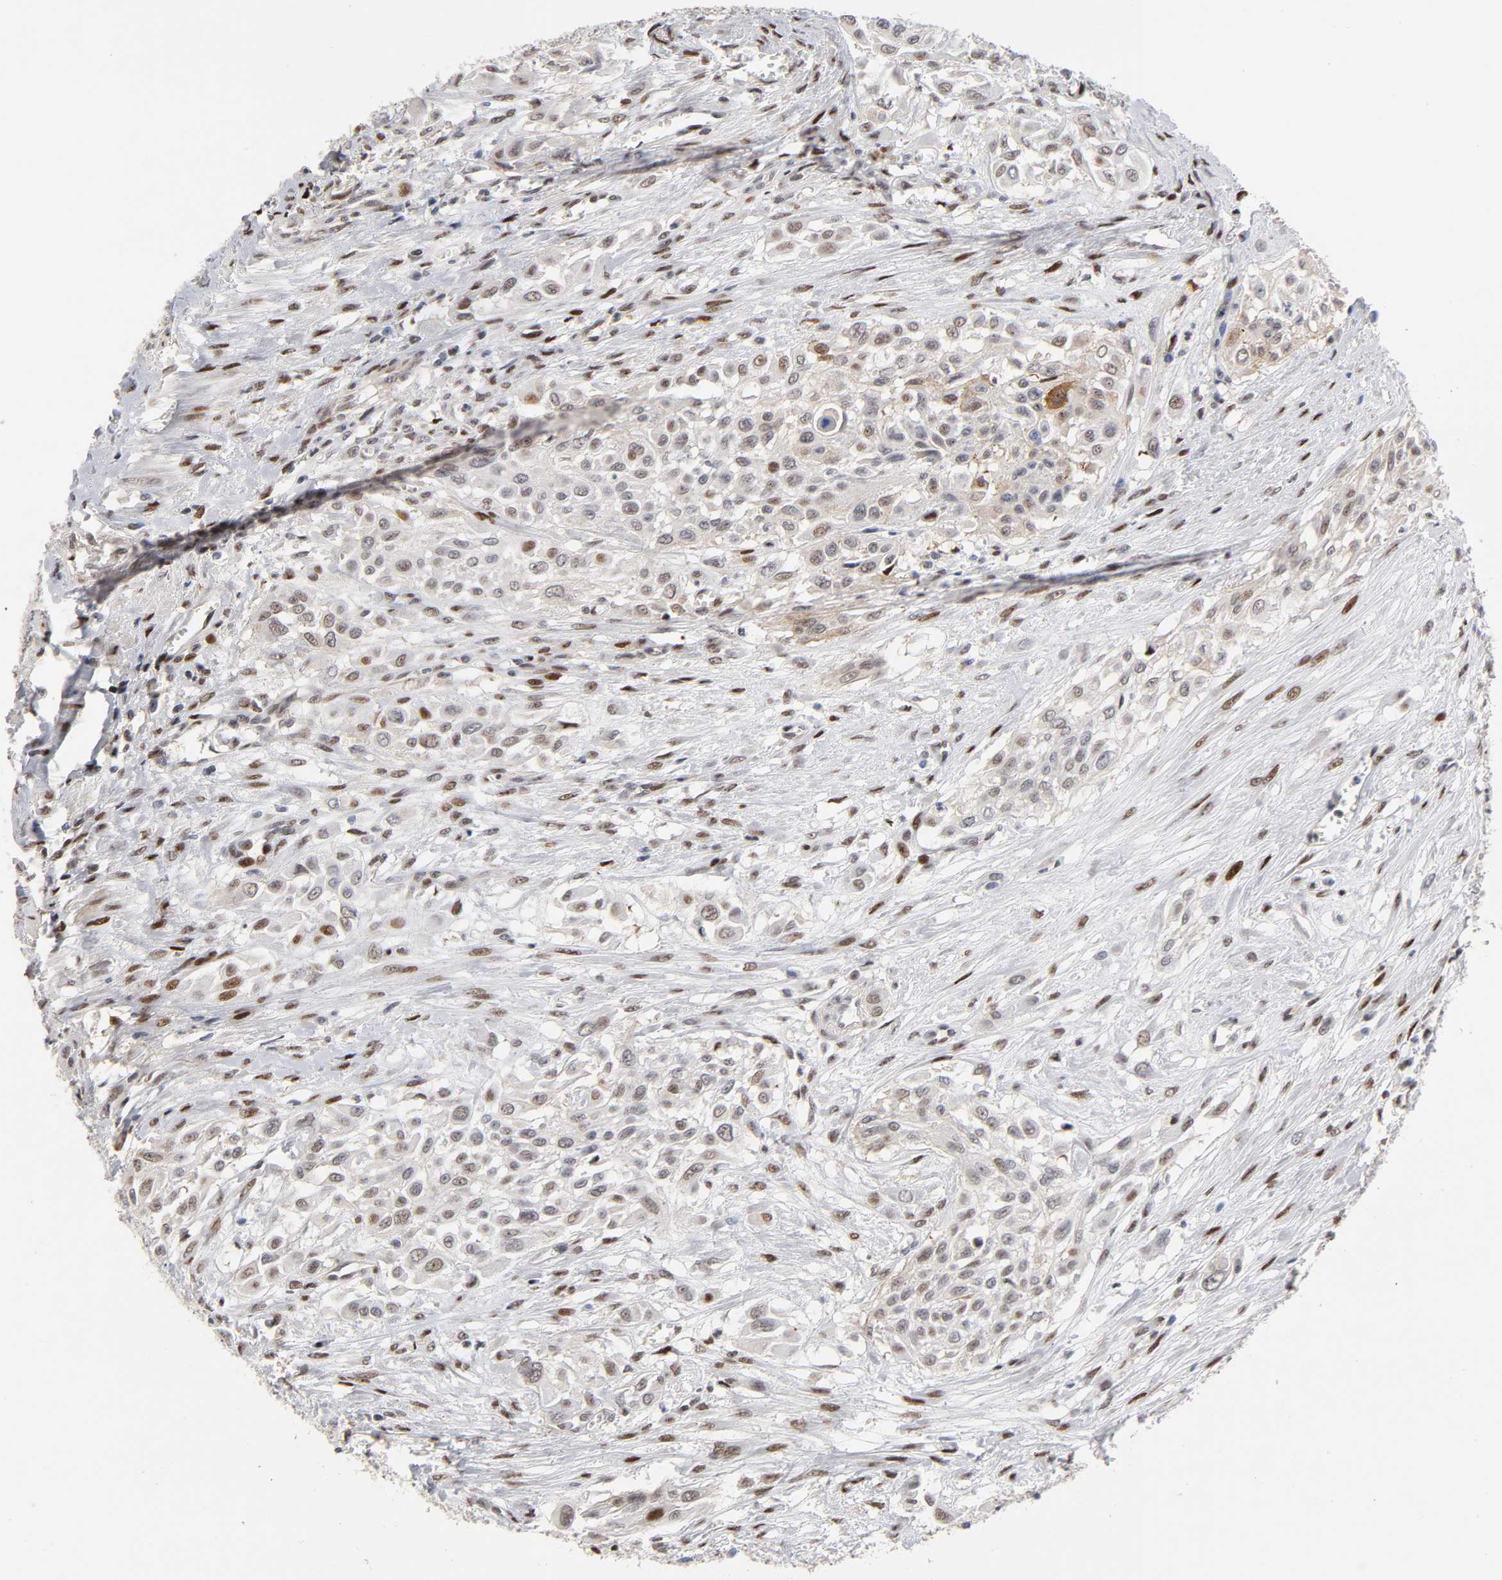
{"staining": {"intensity": "weak", "quantity": "25%-75%", "location": "cytoplasmic/membranous,nuclear"}, "tissue": "urothelial cancer", "cell_type": "Tumor cells", "image_type": "cancer", "snomed": [{"axis": "morphology", "description": "Urothelial carcinoma, High grade"}, {"axis": "topography", "description": "Urinary bladder"}], "caption": "This is an image of IHC staining of urothelial cancer, which shows weak expression in the cytoplasmic/membranous and nuclear of tumor cells.", "gene": "STK38", "patient": {"sex": "male", "age": 57}}